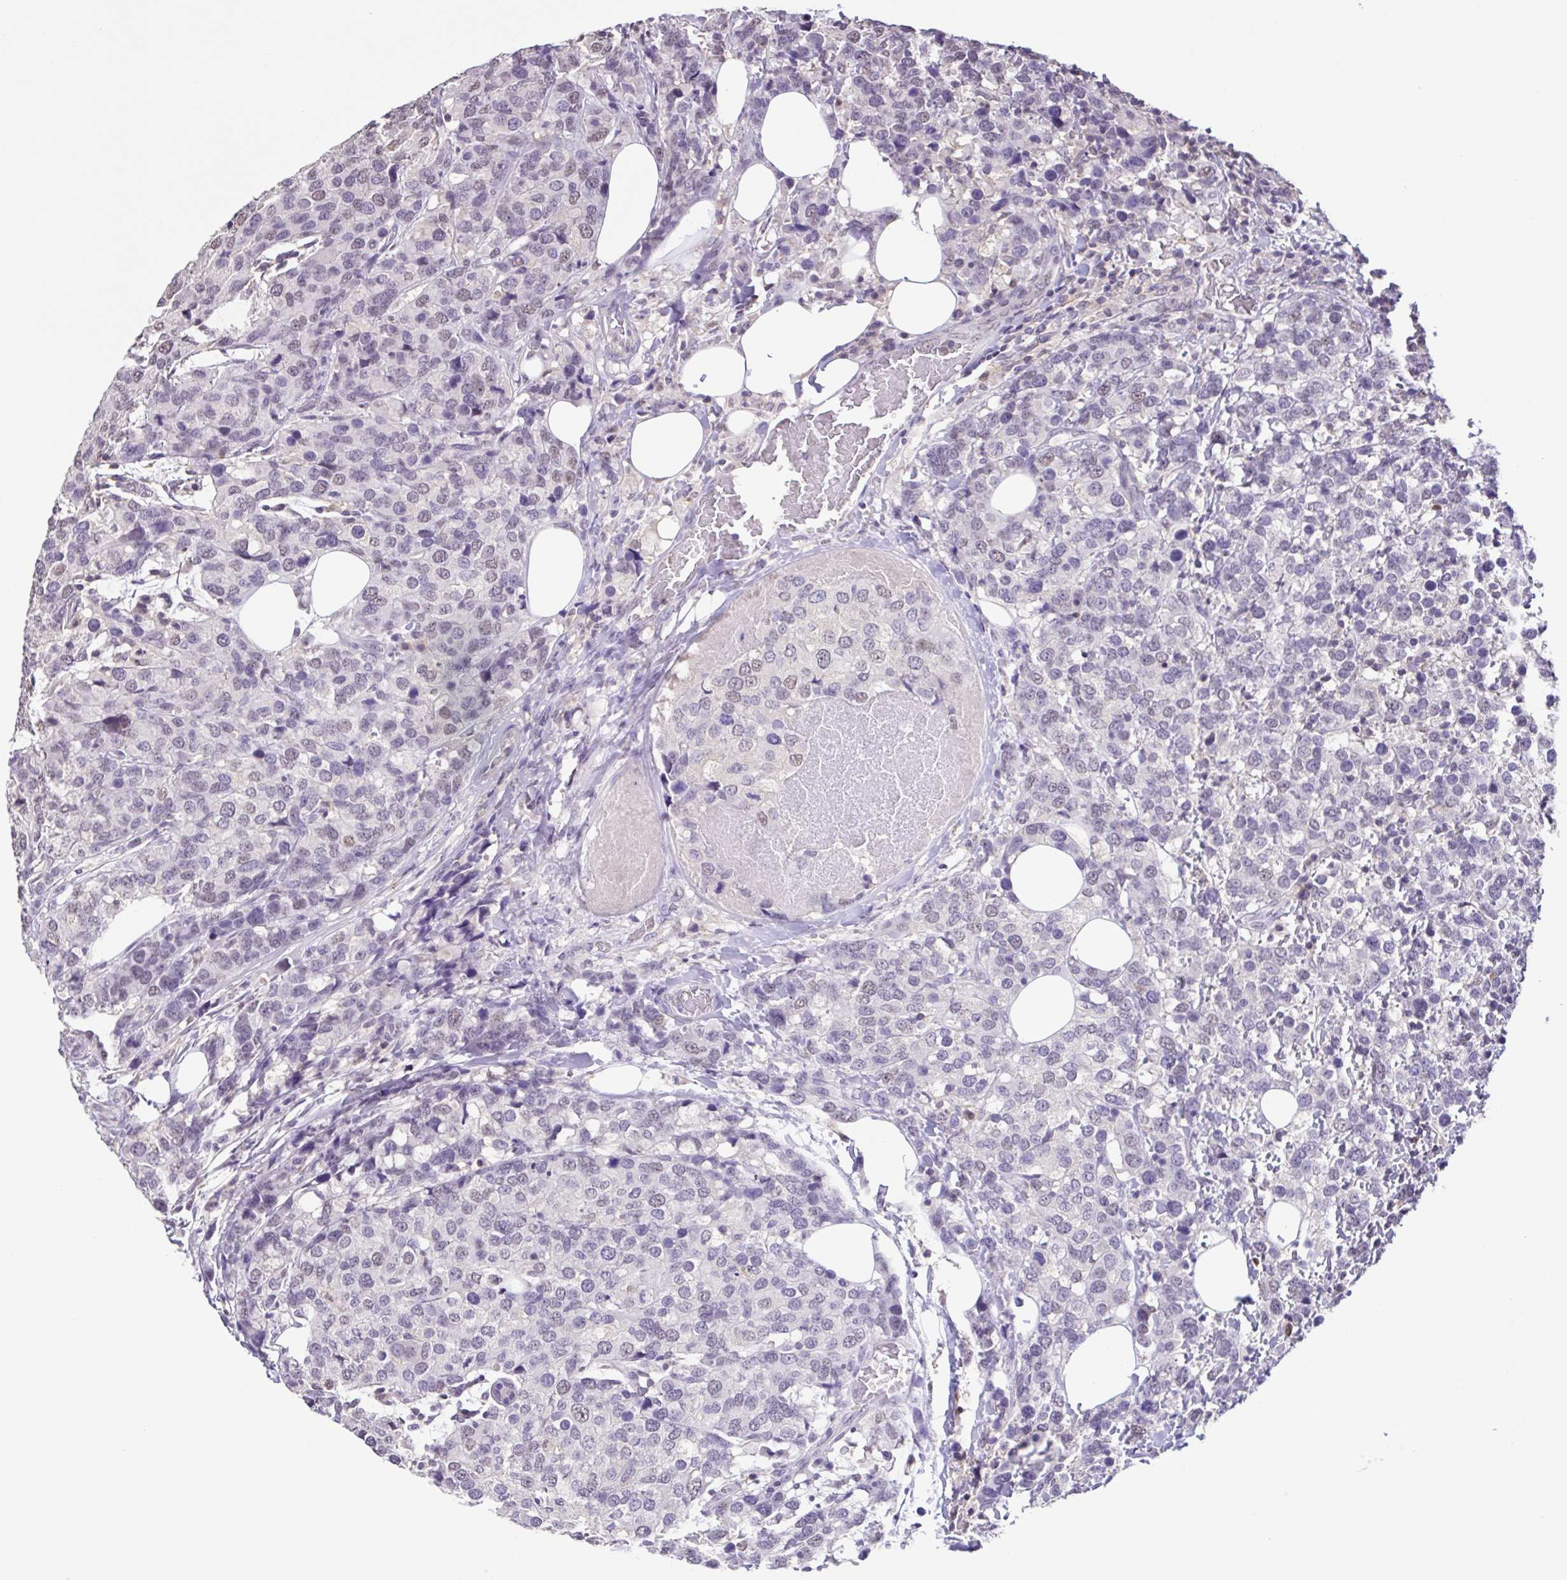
{"staining": {"intensity": "weak", "quantity": "25%-75%", "location": "nuclear"}, "tissue": "breast cancer", "cell_type": "Tumor cells", "image_type": "cancer", "snomed": [{"axis": "morphology", "description": "Lobular carcinoma"}, {"axis": "topography", "description": "Breast"}], "caption": "Human breast cancer (lobular carcinoma) stained with a brown dye reveals weak nuclear positive expression in approximately 25%-75% of tumor cells.", "gene": "ACTRT3", "patient": {"sex": "female", "age": 59}}